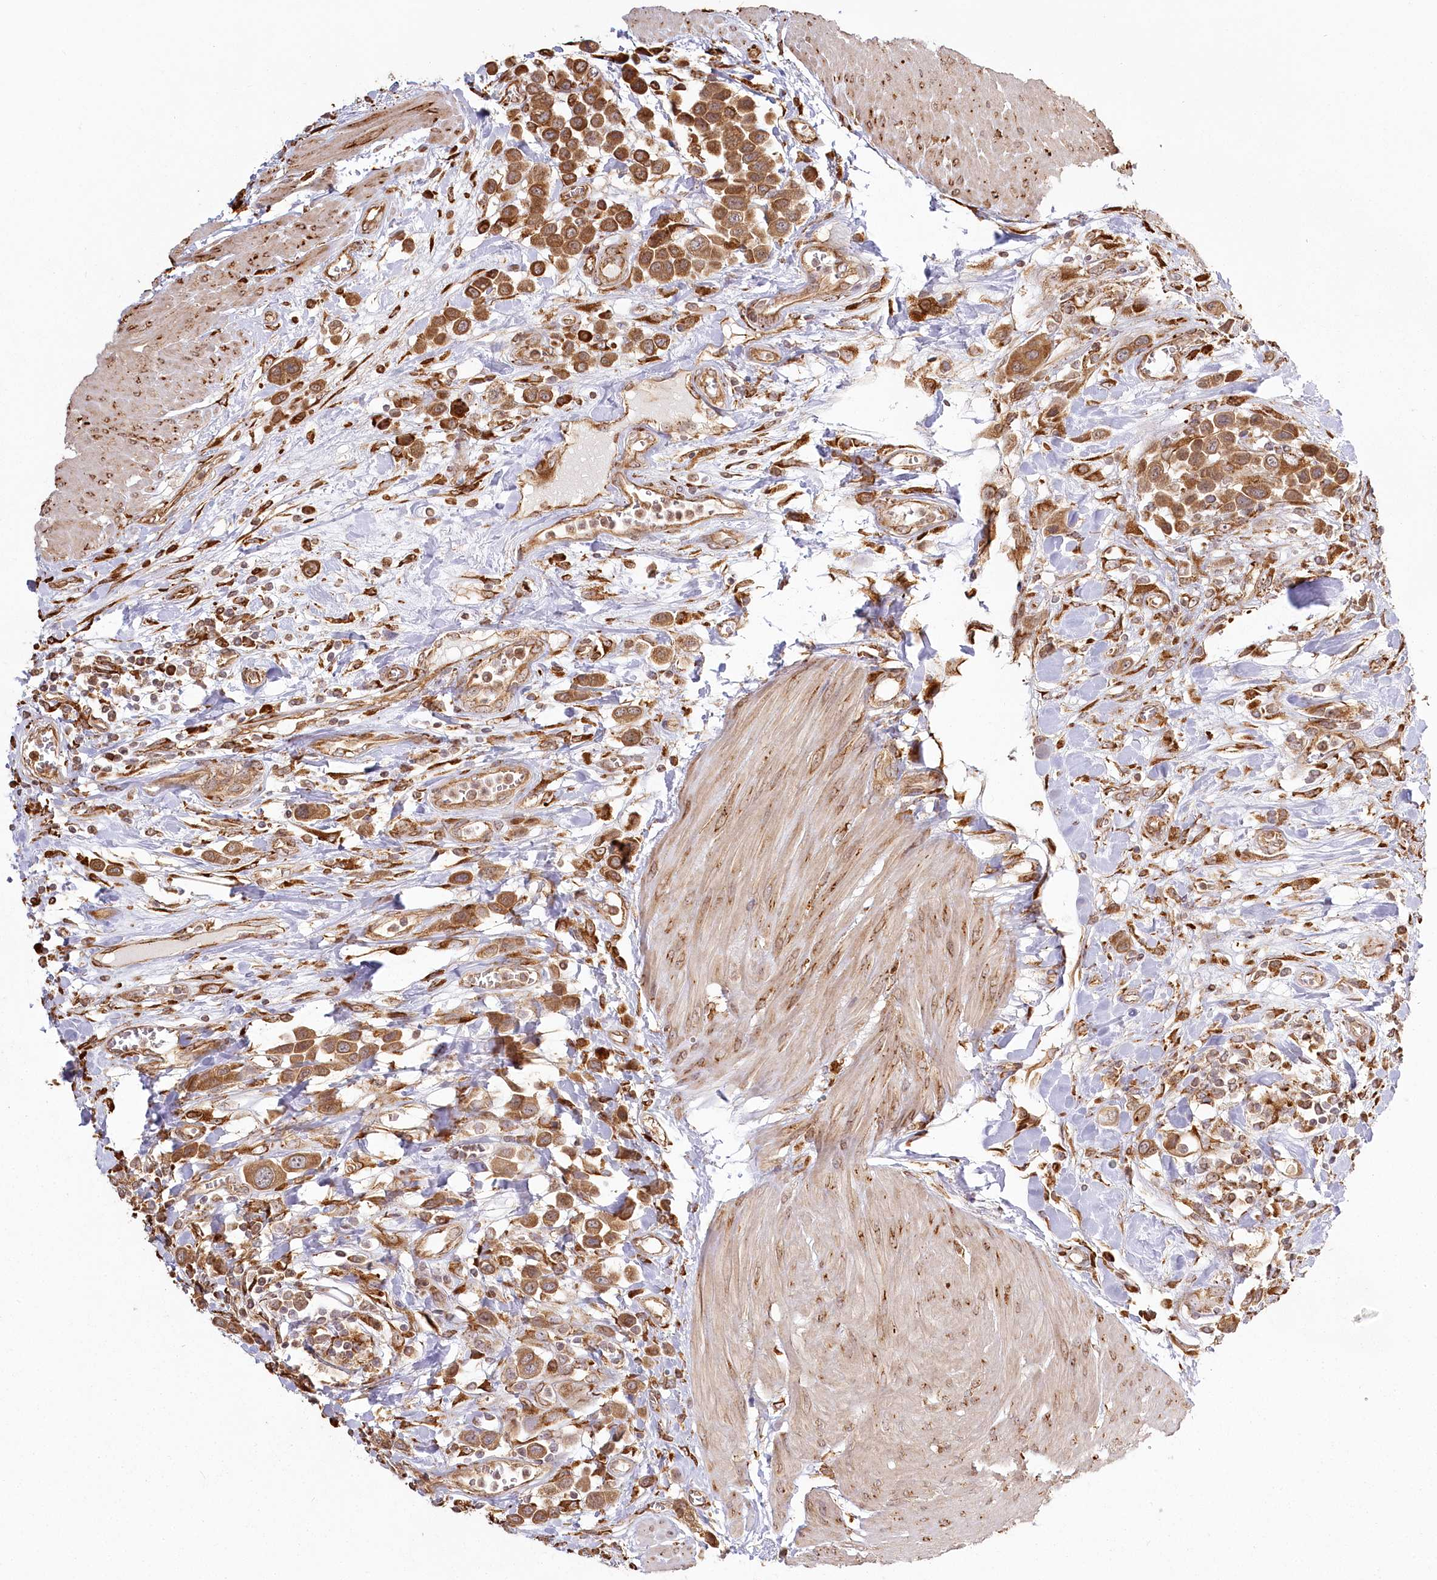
{"staining": {"intensity": "strong", "quantity": ">75%", "location": "cytoplasmic/membranous"}, "tissue": "urothelial cancer", "cell_type": "Tumor cells", "image_type": "cancer", "snomed": [{"axis": "morphology", "description": "Urothelial carcinoma, High grade"}, {"axis": "topography", "description": "Urinary bladder"}], "caption": "The micrograph reveals a brown stain indicating the presence of a protein in the cytoplasmic/membranous of tumor cells in urothelial cancer.", "gene": "FAM13A", "patient": {"sex": "male", "age": 50}}